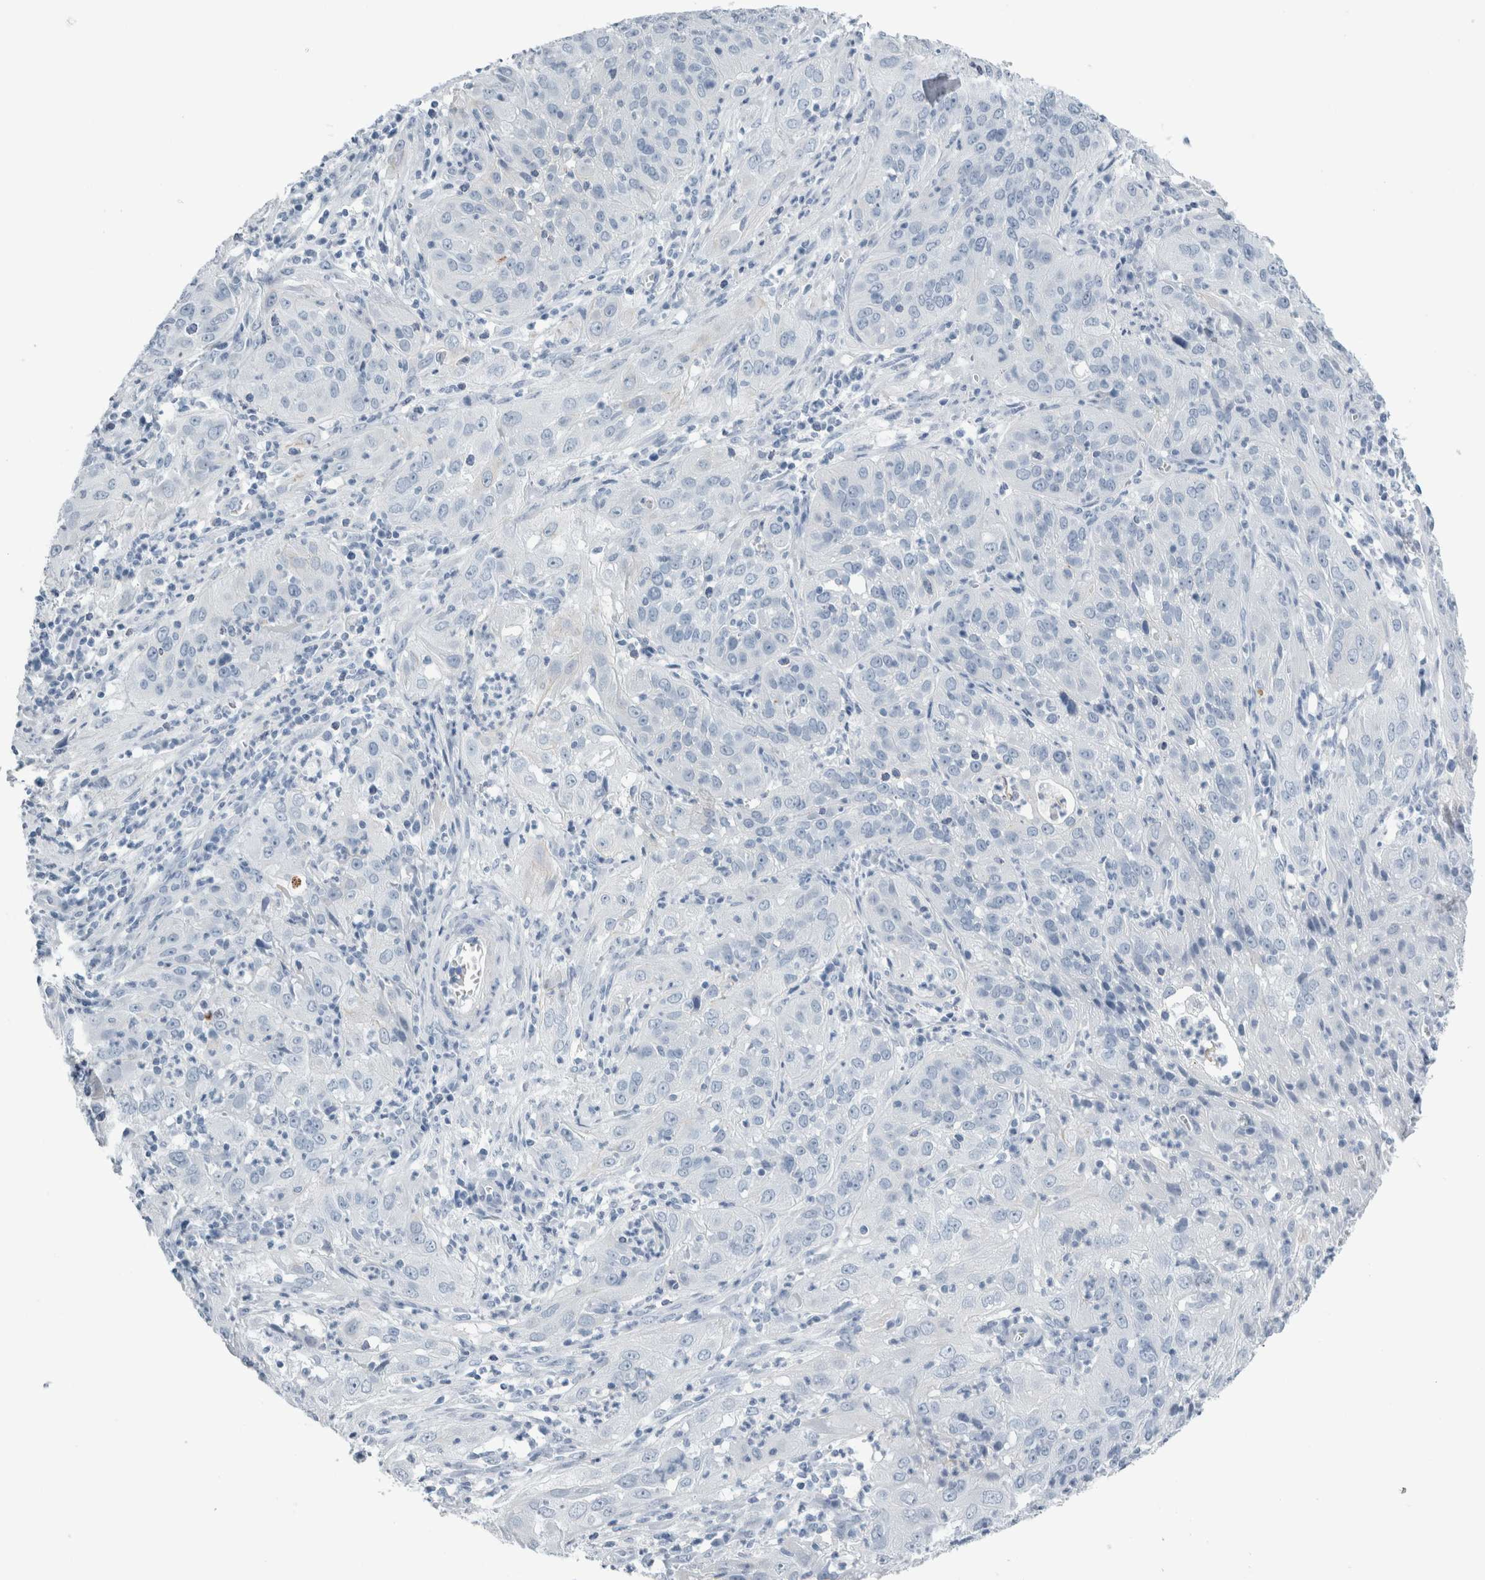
{"staining": {"intensity": "negative", "quantity": "none", "location": "none"}, "tissue": "cervical cancer", "cell_type": "Tumor cells", "image_type": "cancer", "snomed": [{"axis": "morphology", "description": "Squamous cell carcinoma, NOS"}, {"axis": "topography", "description": "Cervix"}], "caption": "There is no significant staining in tumor cells of squamous cell carcinoma (cervical). The staining is performed using DAB (3,3'-diaminobenzidine) brown chromogen with nuclei counter-stained in using hematoxylin.", "gene": "RPH3AL", "patient": {"sex": "female", "age": 32}}